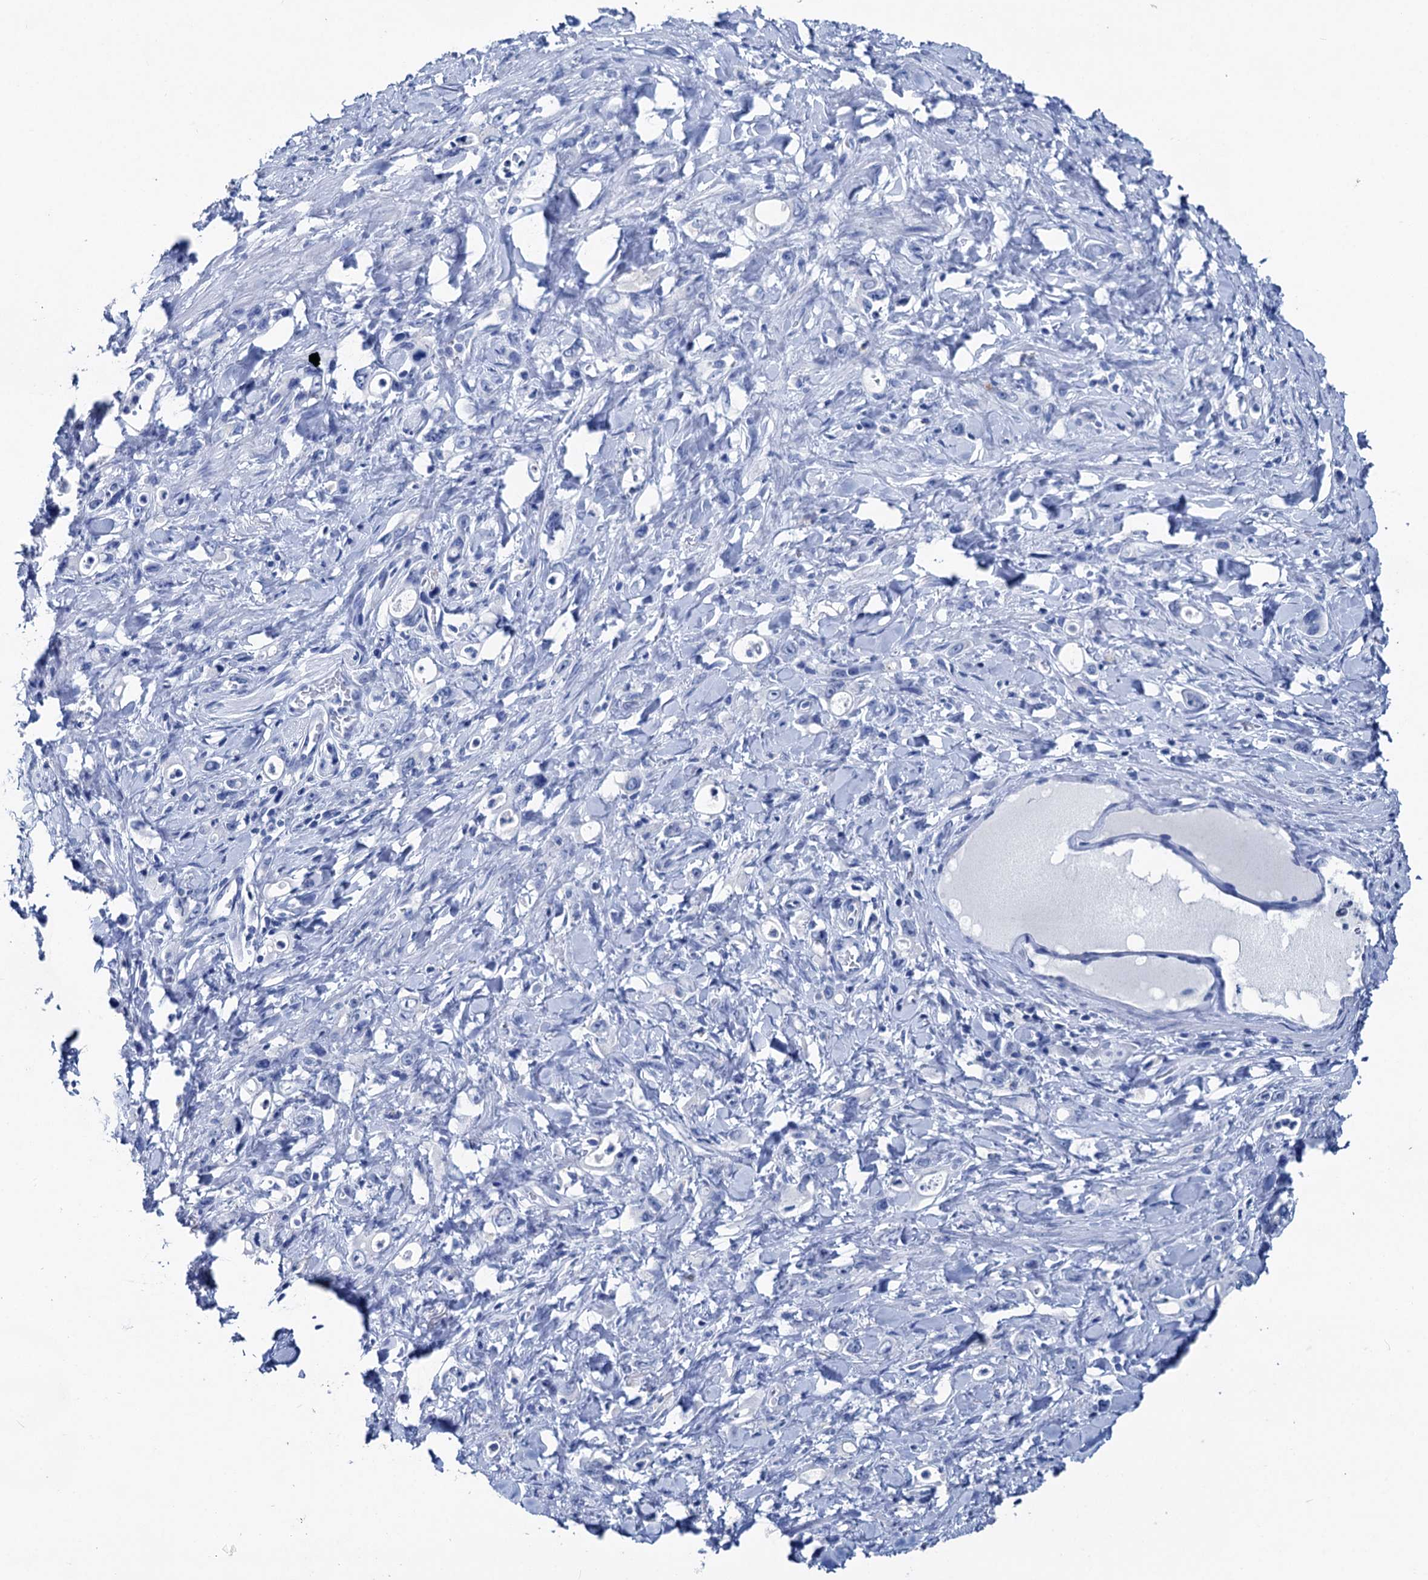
{"staining": {"intensity": "negative", "quantity": "none", "location": "none"}, "tissue": "stomach cancer", "cell_type": "Tumor cells", "image_type": "cancer", "snomed": [{"axis": "morphology", "description": "Adenocarcinoma, NOS"}, {"axis": "topography", "description": "Stomach, lower"}], "caption": "An IHC photomicrograph of stomach cancer (adenocarcinoma) is shown. There is no staining in tumor cells of stomach cancer (adenocarcinoma). (Stains: DAB (3,3'-diaminobenzidine) immunohistochemistry (IHC) with hematoxylin counter stain, Microscopy: brightfield microscopy at high magnification).", "gene": "BRINP1", "patient": {"sex": "female", "age": 43}}